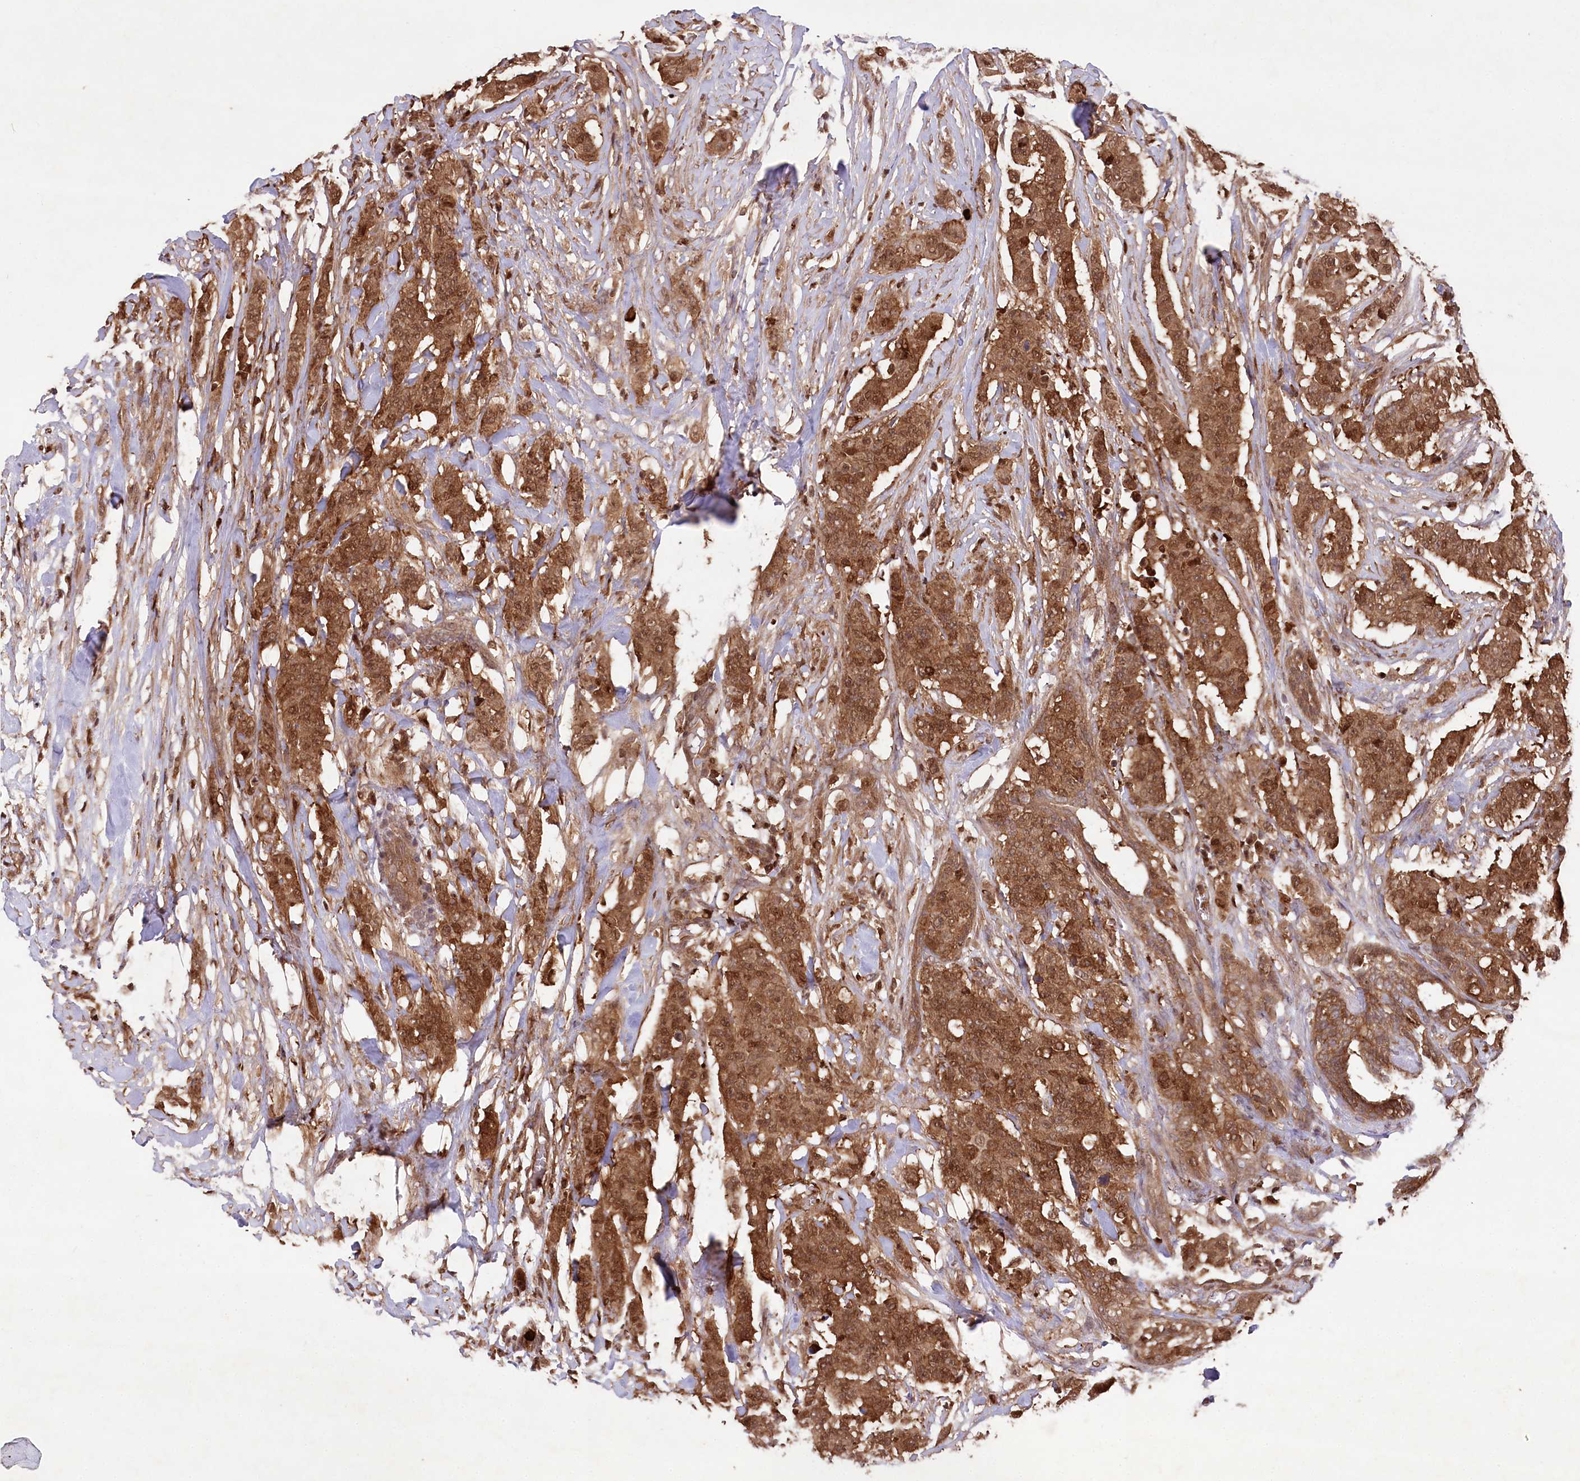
{"staining": {"intensity": "strong", "quantity": ">75%", "location": "cytoplasmic/membranous,nuclear"}, "tissue": "breast cancer", "cell_type": "Tumor cells", "image_type": "cancer", "snomed": [{"axis": "morphology", "description": "Duct carcinoma"}, {"axis": "topography", "description": "Breast"}], "caption": "Protein staining exhibits strong cytoplasmic/membranous and nuclear staining in about >75% of tumor cells in breast cancer (invasive ductal carcinoma). The protein of interest is stained brown, and the nuclei are stained in blue (DAB (3,3'-diaminobenzidine) IHC with brightfield microscopy, high magnification).", "gene": "LSG1", "patient": {"sex": "female", "age": 40}}